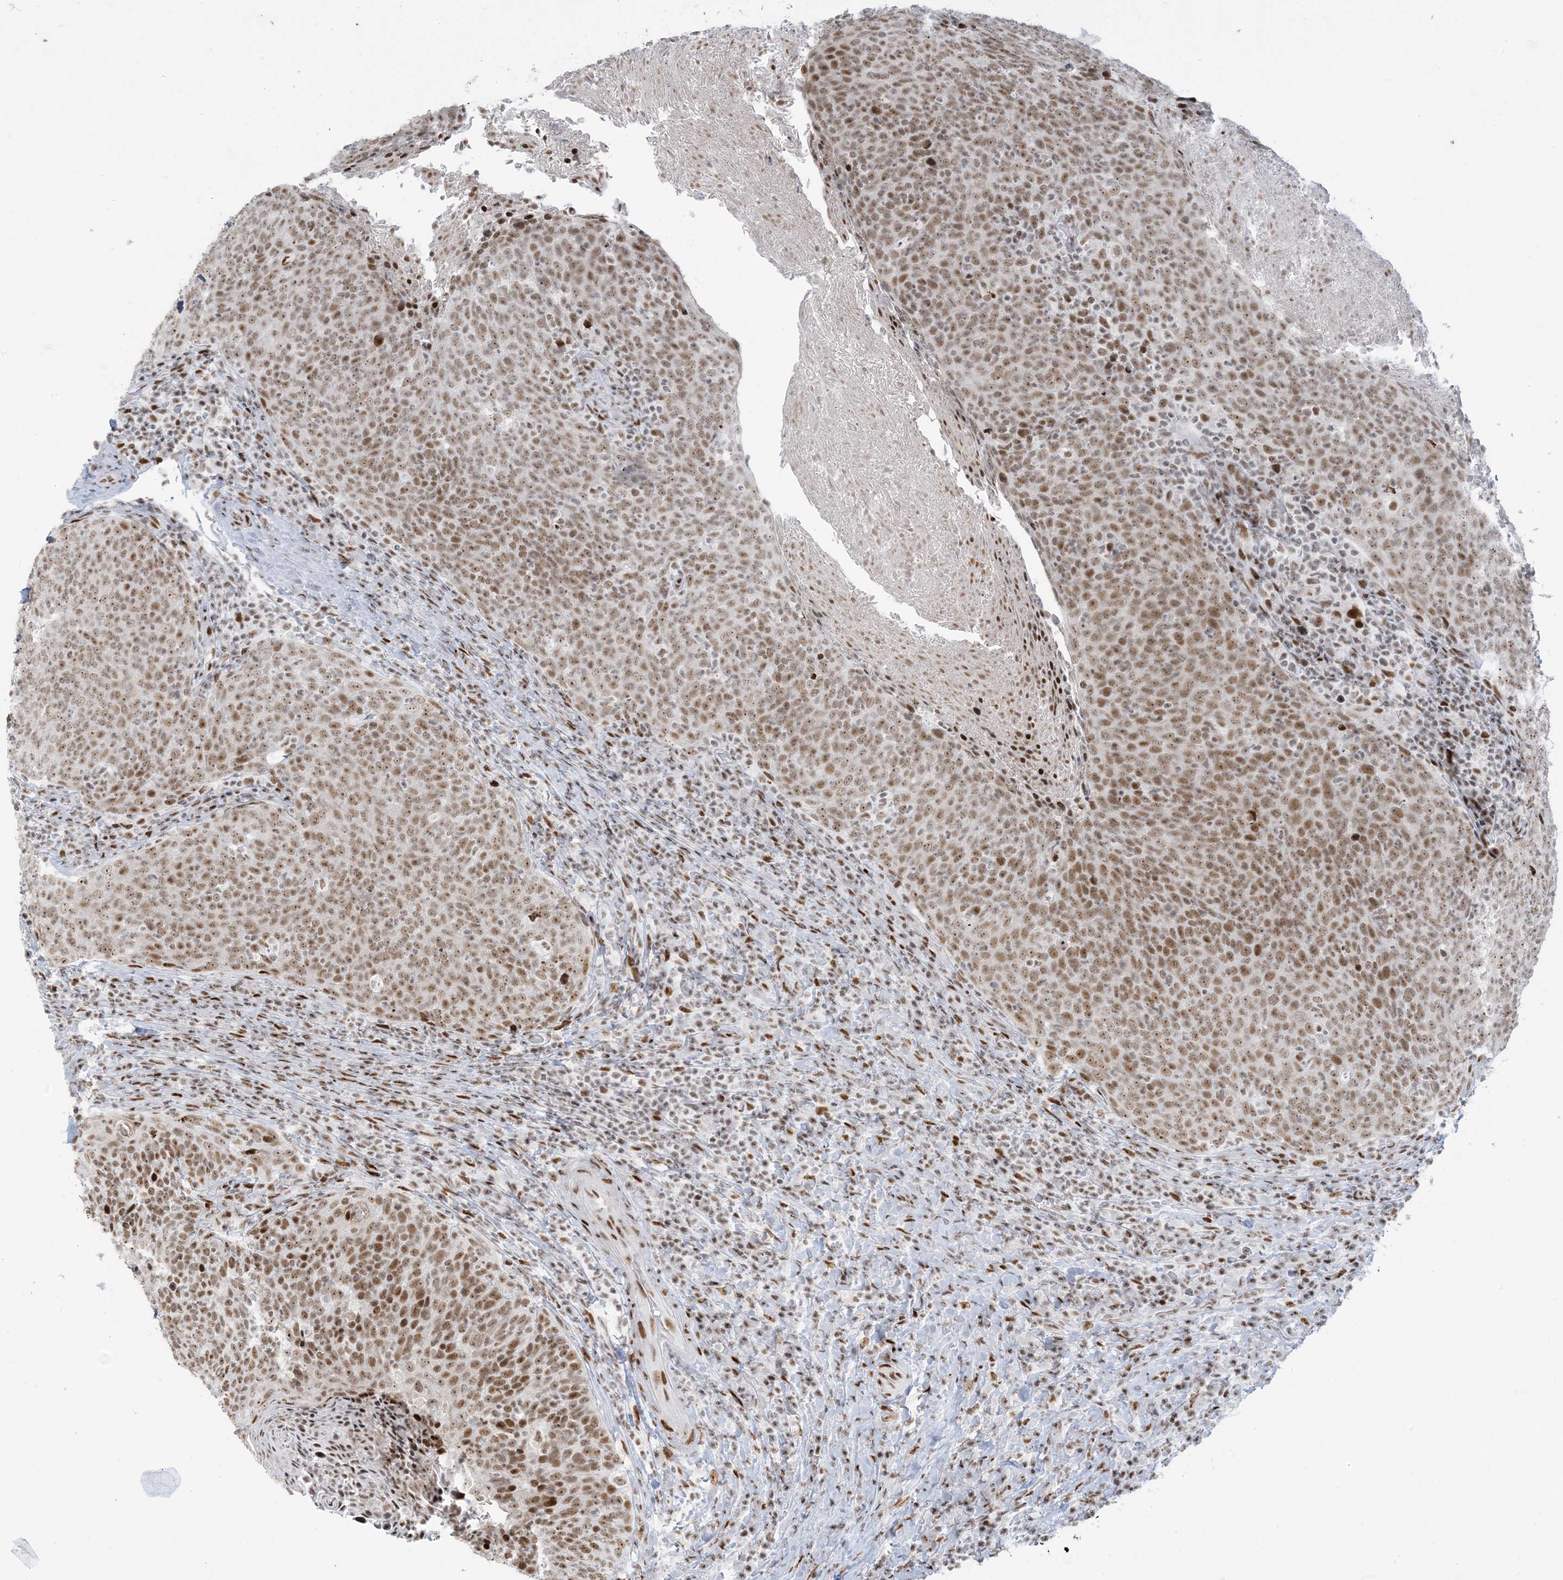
{"staining": {"intensity": "moderate", "quantity": ">75%", "location": "nuclear"}, "tissue": "head and neck cancer", "cell_type": "Tumor cells", "image_type": "cancer", "snomed": [{"axis": "morphology", "description": "Squamous cell carcinoma, NOS"}, {"axis": "morphology", "description": "Squamous cell carcinoma, metastatic, NOS"}, {"axis": "topography", "description": "Lymph node"}, {"axis": "topography", "description": "Head-Neck"}], "caption": "Protein analysis of head and neck cancer tissue shows moderate nuclear positivity in about >75% of tumor cells.", "gene": "STAG1", "patient": {"sex": "male", "age": 62}}